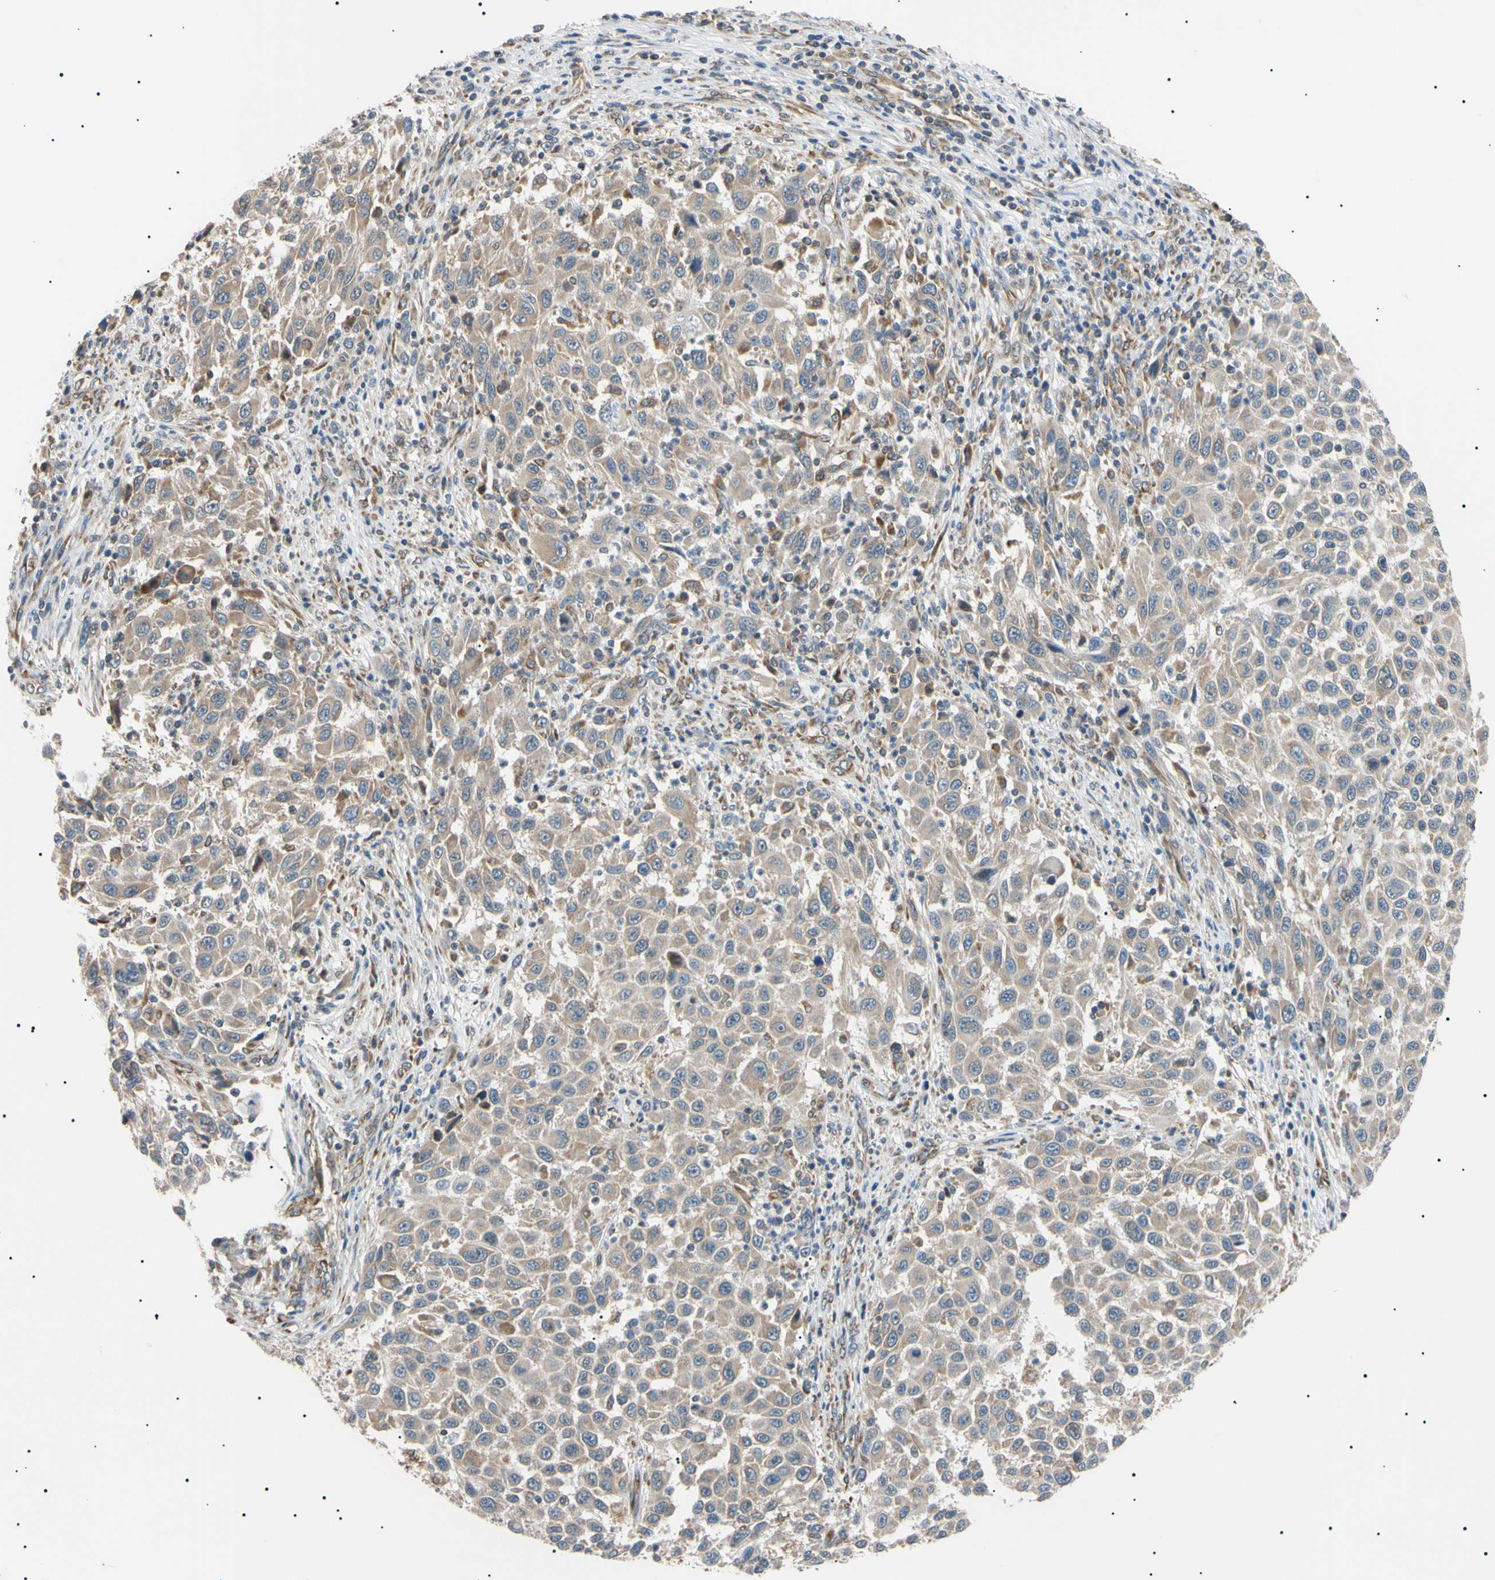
{"staining": {"intensity": "weak", "quantity": ">75%", "location": "cytoplasmic/membranous"}, "tissue": "melanoma", "cell_type": "Tumor cells", "image_type": "cancer", "snomed": [{"axis": "morphology", "description": "Malignant melanoma, Metastatic site"}, {"axis": "topography", "description": "Lymph node"}], "caption": "Immunohistochemical staining of melanoma demonstrates weak cytoplasmic/membranous protein staining in approximately >75% of tumor cells. The protein is stained brown, and the nuclei are stained in blue (DAB IHC with brightfield microscopy, high magnification).", "gene": "VAPA", "patient": {"sex": "male", "age": 61}}